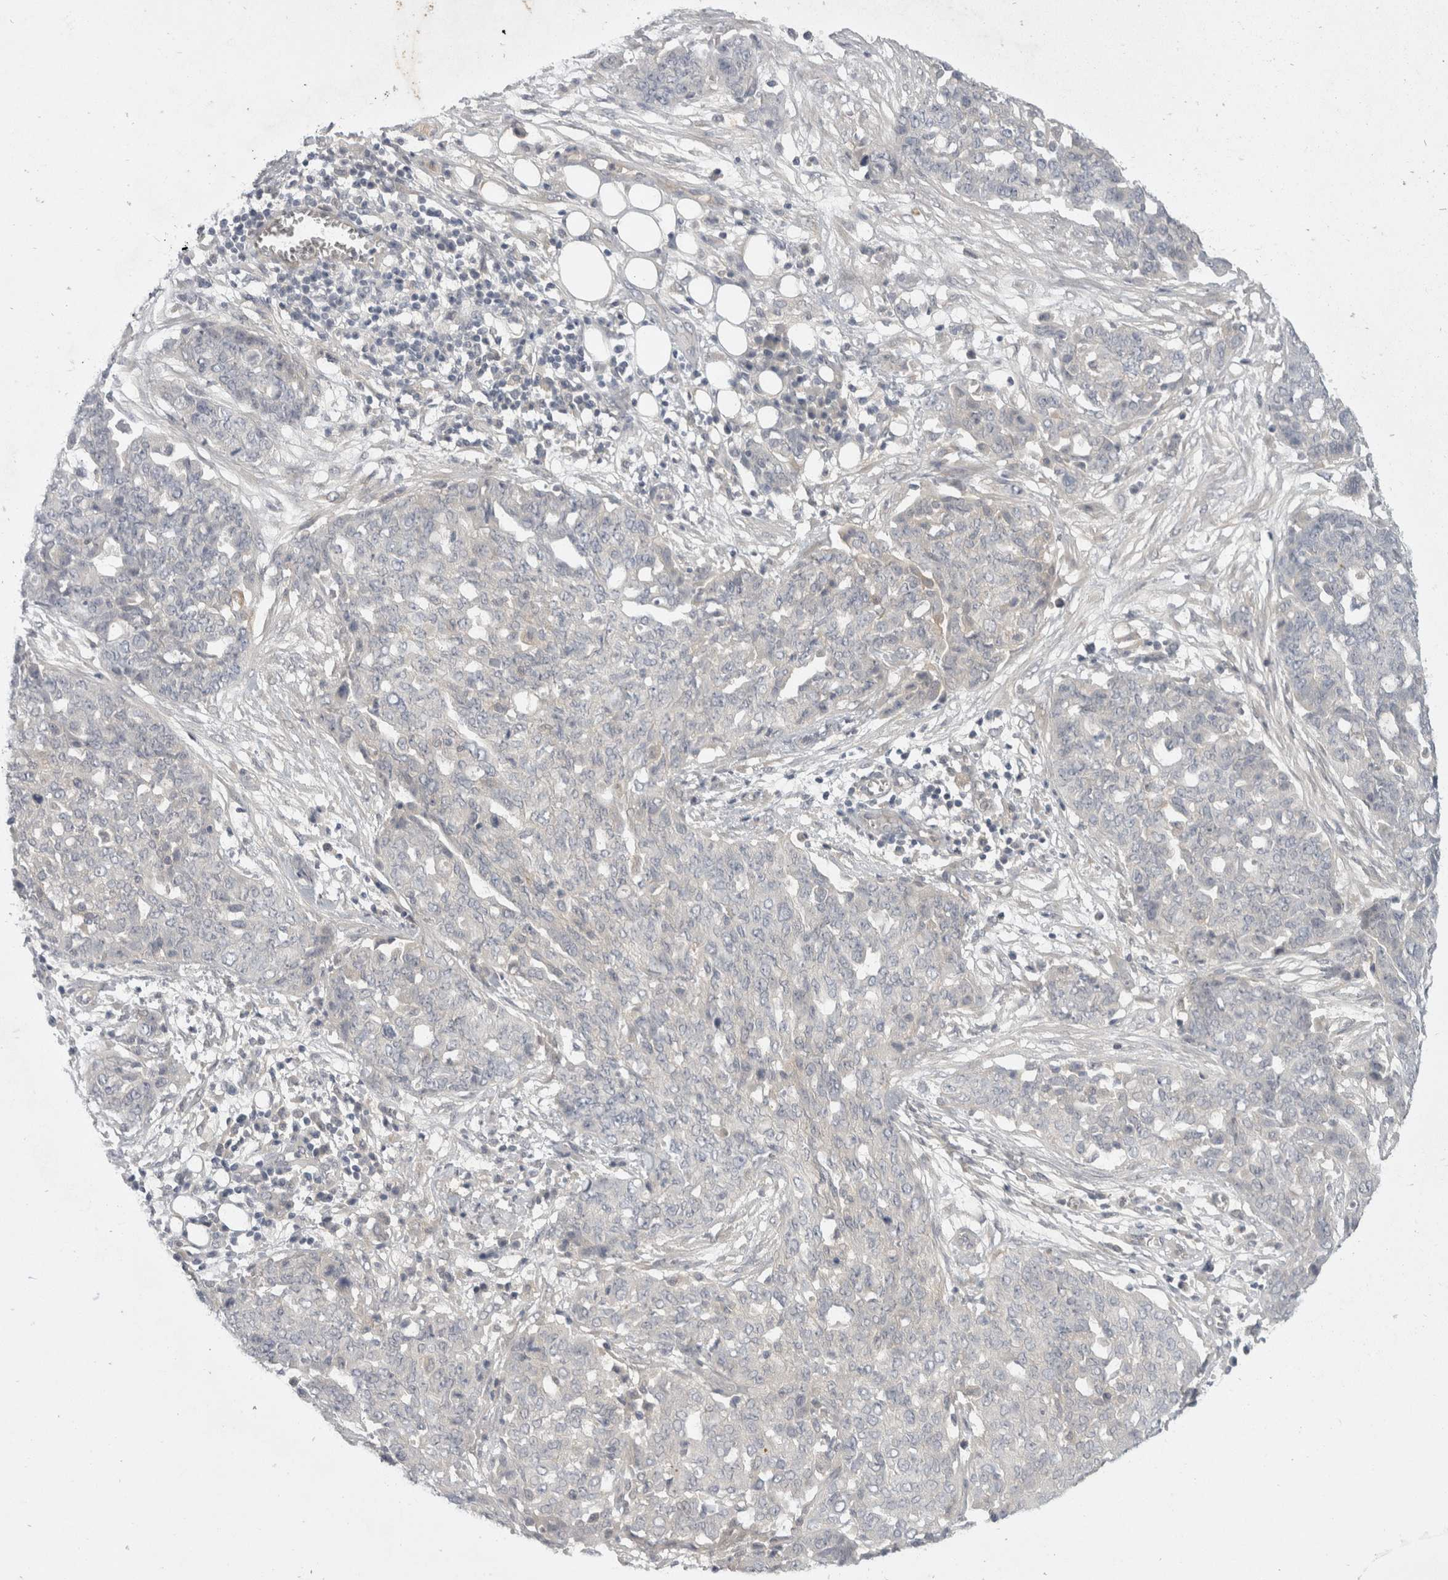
{"staining": {"intensity": "negative", "quantity": "none", "location": "none"}, "tissue": "ovarian cancer", "cell_type": "Tumor cells", "image_type": "cancer", "snomed": [{"axis": "morphology", "description": "Cystadenocarcinoma, serous, NOS"}, {"axis": "topography", "description": "Soft tissue"}, {"axis": "topography", "description": "Ovary"}], "caption": "DAB (3,3'-diaminobenzidine) immunohistochemical staining of human serous cystadenocarcinoma (ovarian) displays no significant positivity in tumor cells.", "gene": "TOM1L2", "patient": {"sex": "female", "age": 57}}